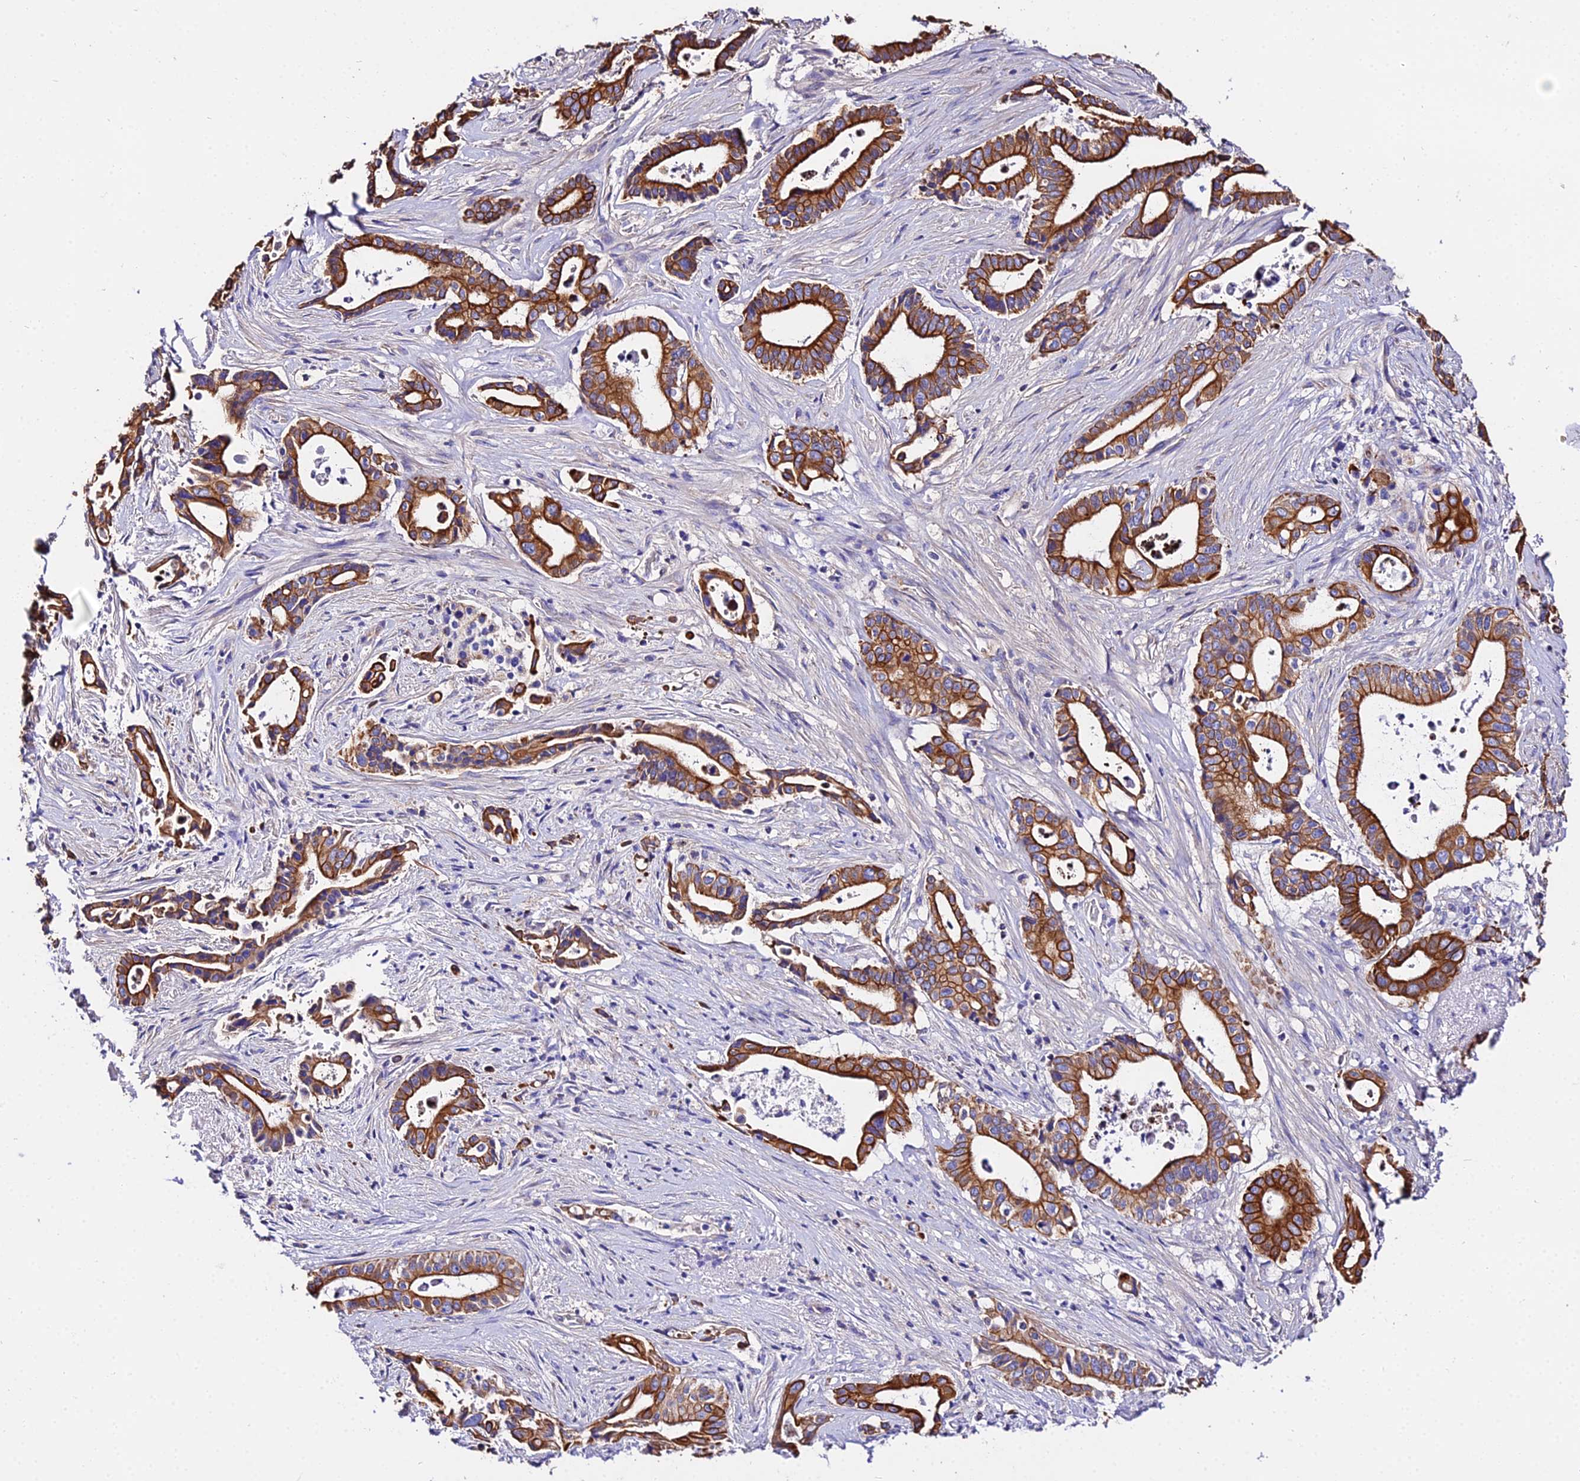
{"staining": {"intensity": "strong", "quantity": ">75%", "location": "cytoplasmic/membranous"}, "tissue": "pancreatic cancer", "cell_type": "Tumor cells", "image_type": "cancer", "snomed": [{"axis": "morphology", "description": "Adenocarcinoma, NOS"}, {"axis": "topography", "description": "Pancreas"}], "caption": "About >75% of tumor cells in pancreatic adenocarcinoma show strong cytoplasmic/membranous protein expression as visualized by brown immunohistochemical staining.", "gene": "DAW1", "patient": {"sex": "female", "age": 77}}